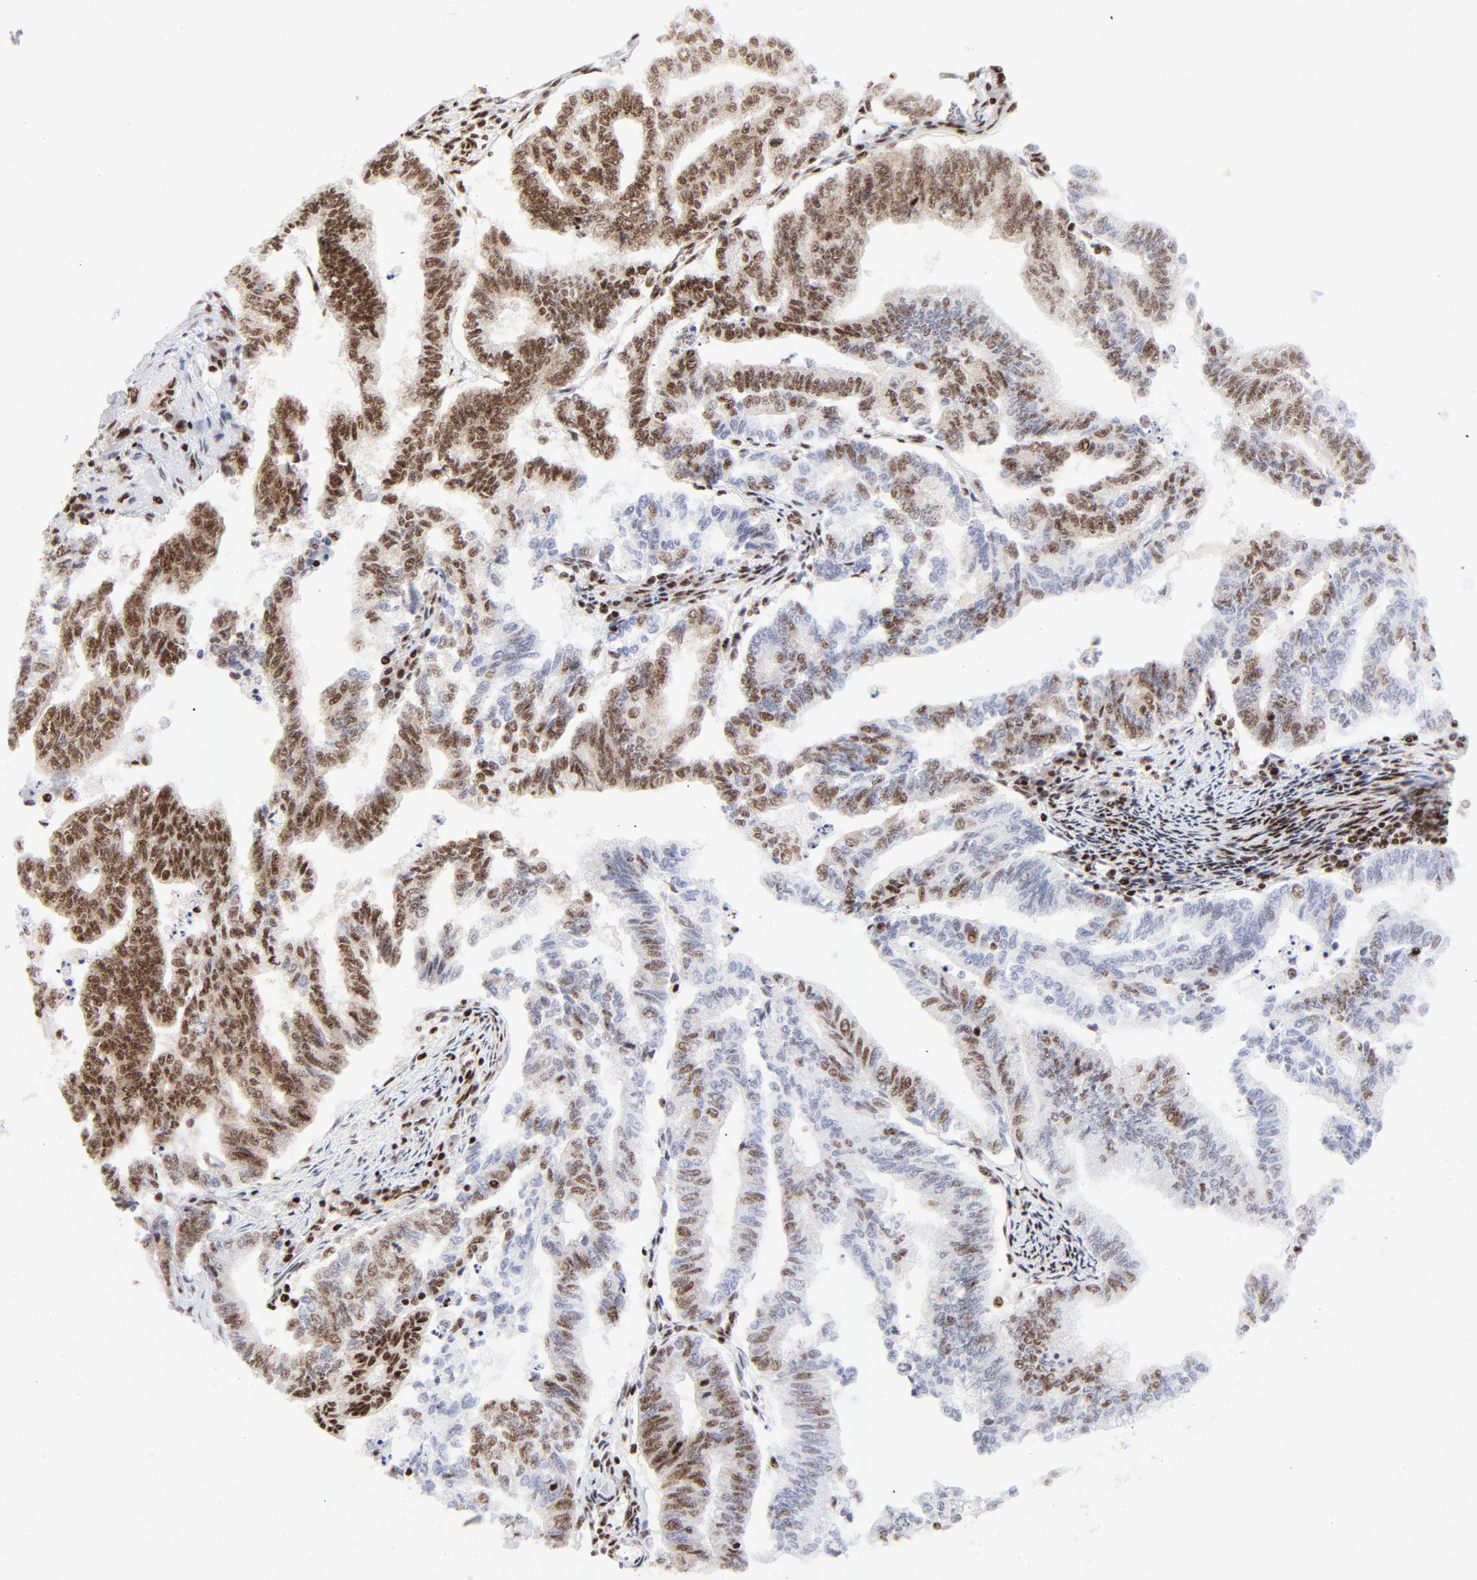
{"staining": {"intensity": "moderate", "quantity": "25%-75%", "location": "nuclear"}, "tissue": "endometrial cancer", "cell_type": "Tumor cells", "image_type": "cancer", "snomed": [{"axis": "morphology", "description": "Adenocarcinoma, NOS"}, {"axis": "topography", "description": "Endometrium"}], "caption": "Immunohistochemistry photomicrograph of neoplastic tissue: adenocarcinoma (endometrial) stained using immunohistochemistry (IHC) demonstrates medium levels of moderate protein expression localized specifically in the nuclear of tumor cells, appearing as a nuclear brown color.", "gene": "NFYB", "patient": {"sex": "female", "age": 79}}